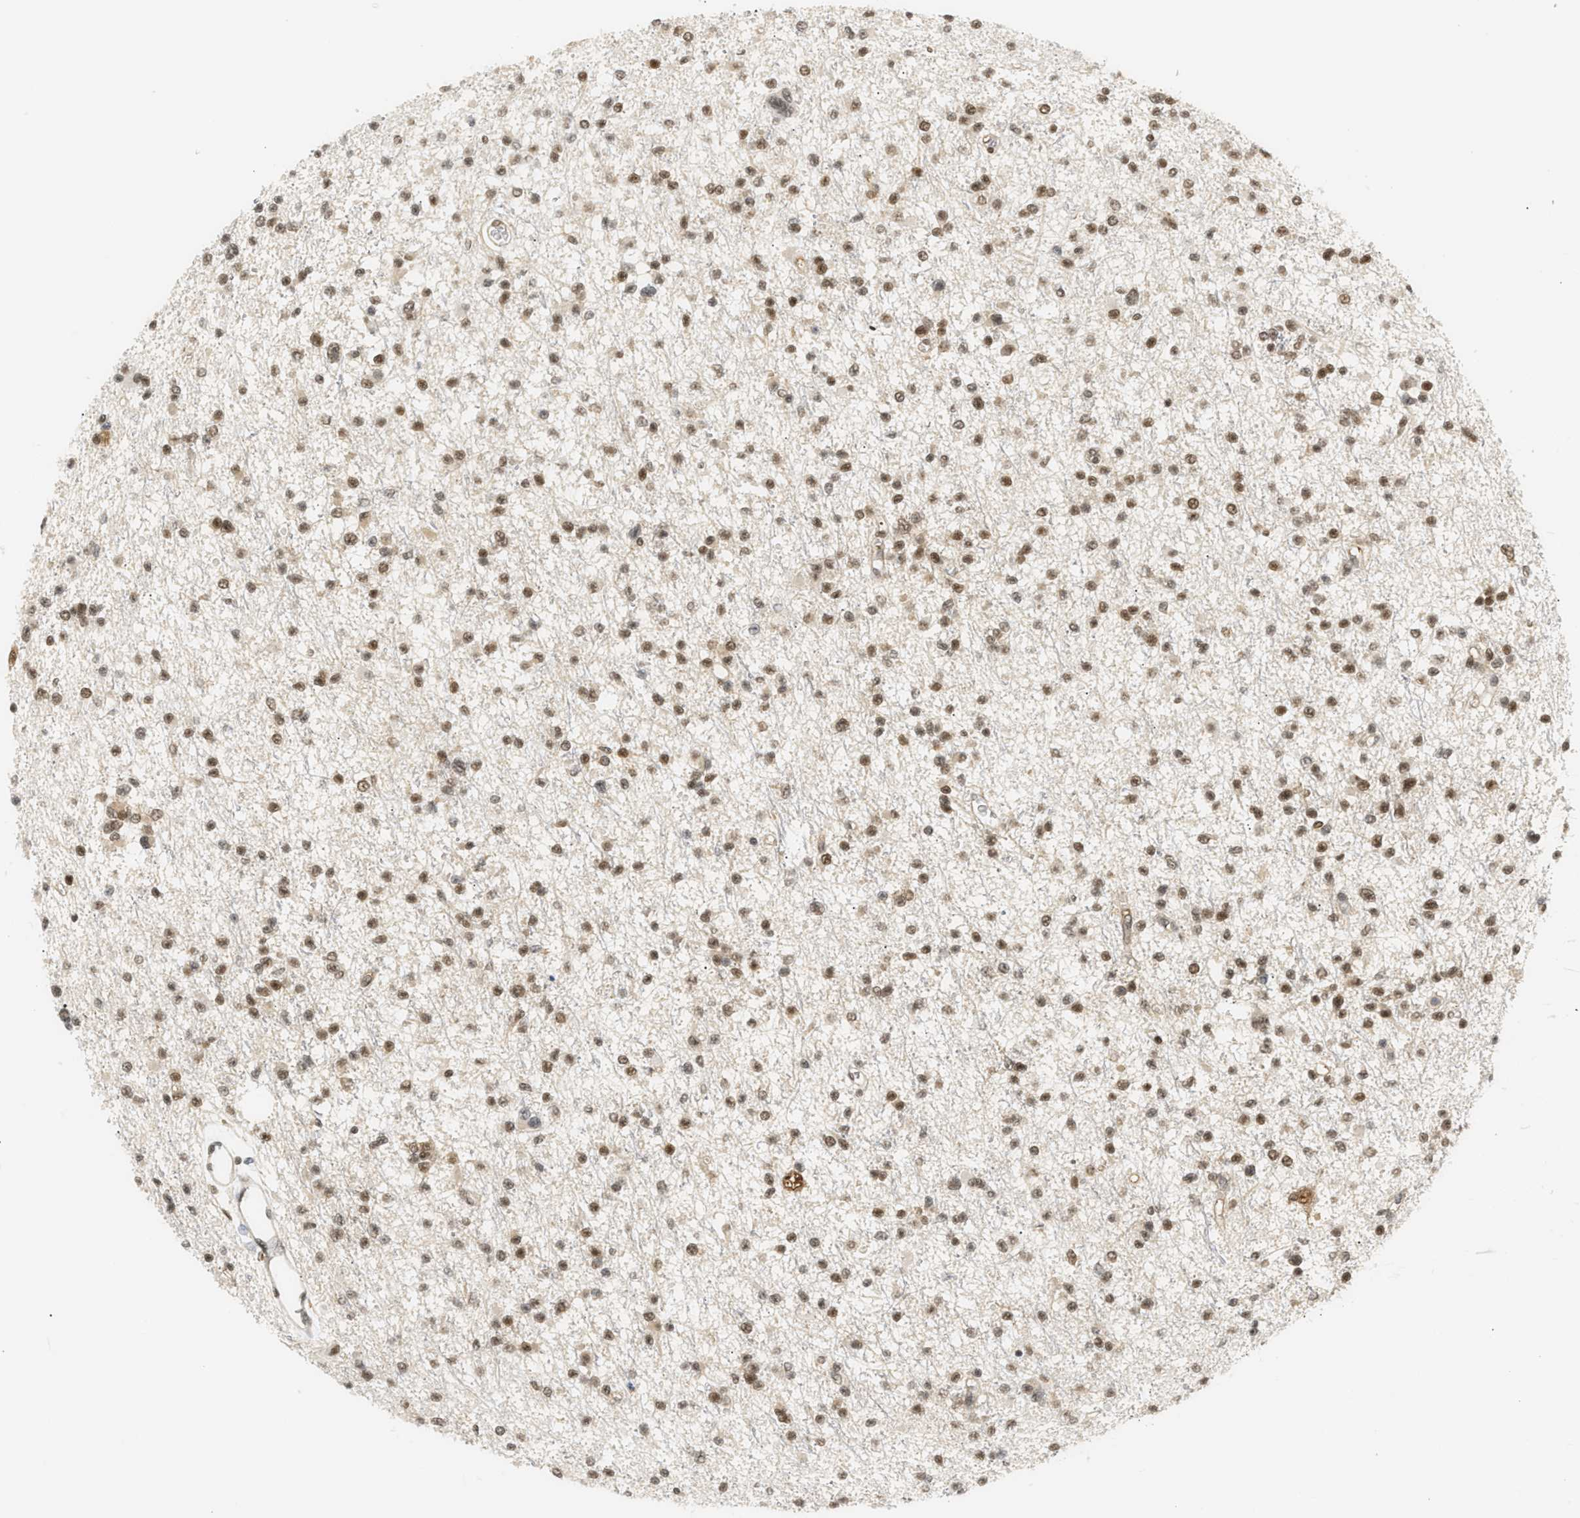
{"staining": {"intensity": "moderate", "quantity": ">75%", "location": "nuclear"}, "tissue": "glioma", "cell_type": "Tumor cells", "image_type": "cancer", "snomed": [{"axis": "morphology", "description": "Glioma, malignant, Low grade"}, {"axis": "topography", "description": "Brain"}], "caption": "This micrograph reveals immunohistochemistry staining of human malignant glioma (low-grade), with medium moderate nuclear staining in approximately >75% of tumor cells.", "gene": "SSBP2", "patient": {"sex": "female", "age": 22}}